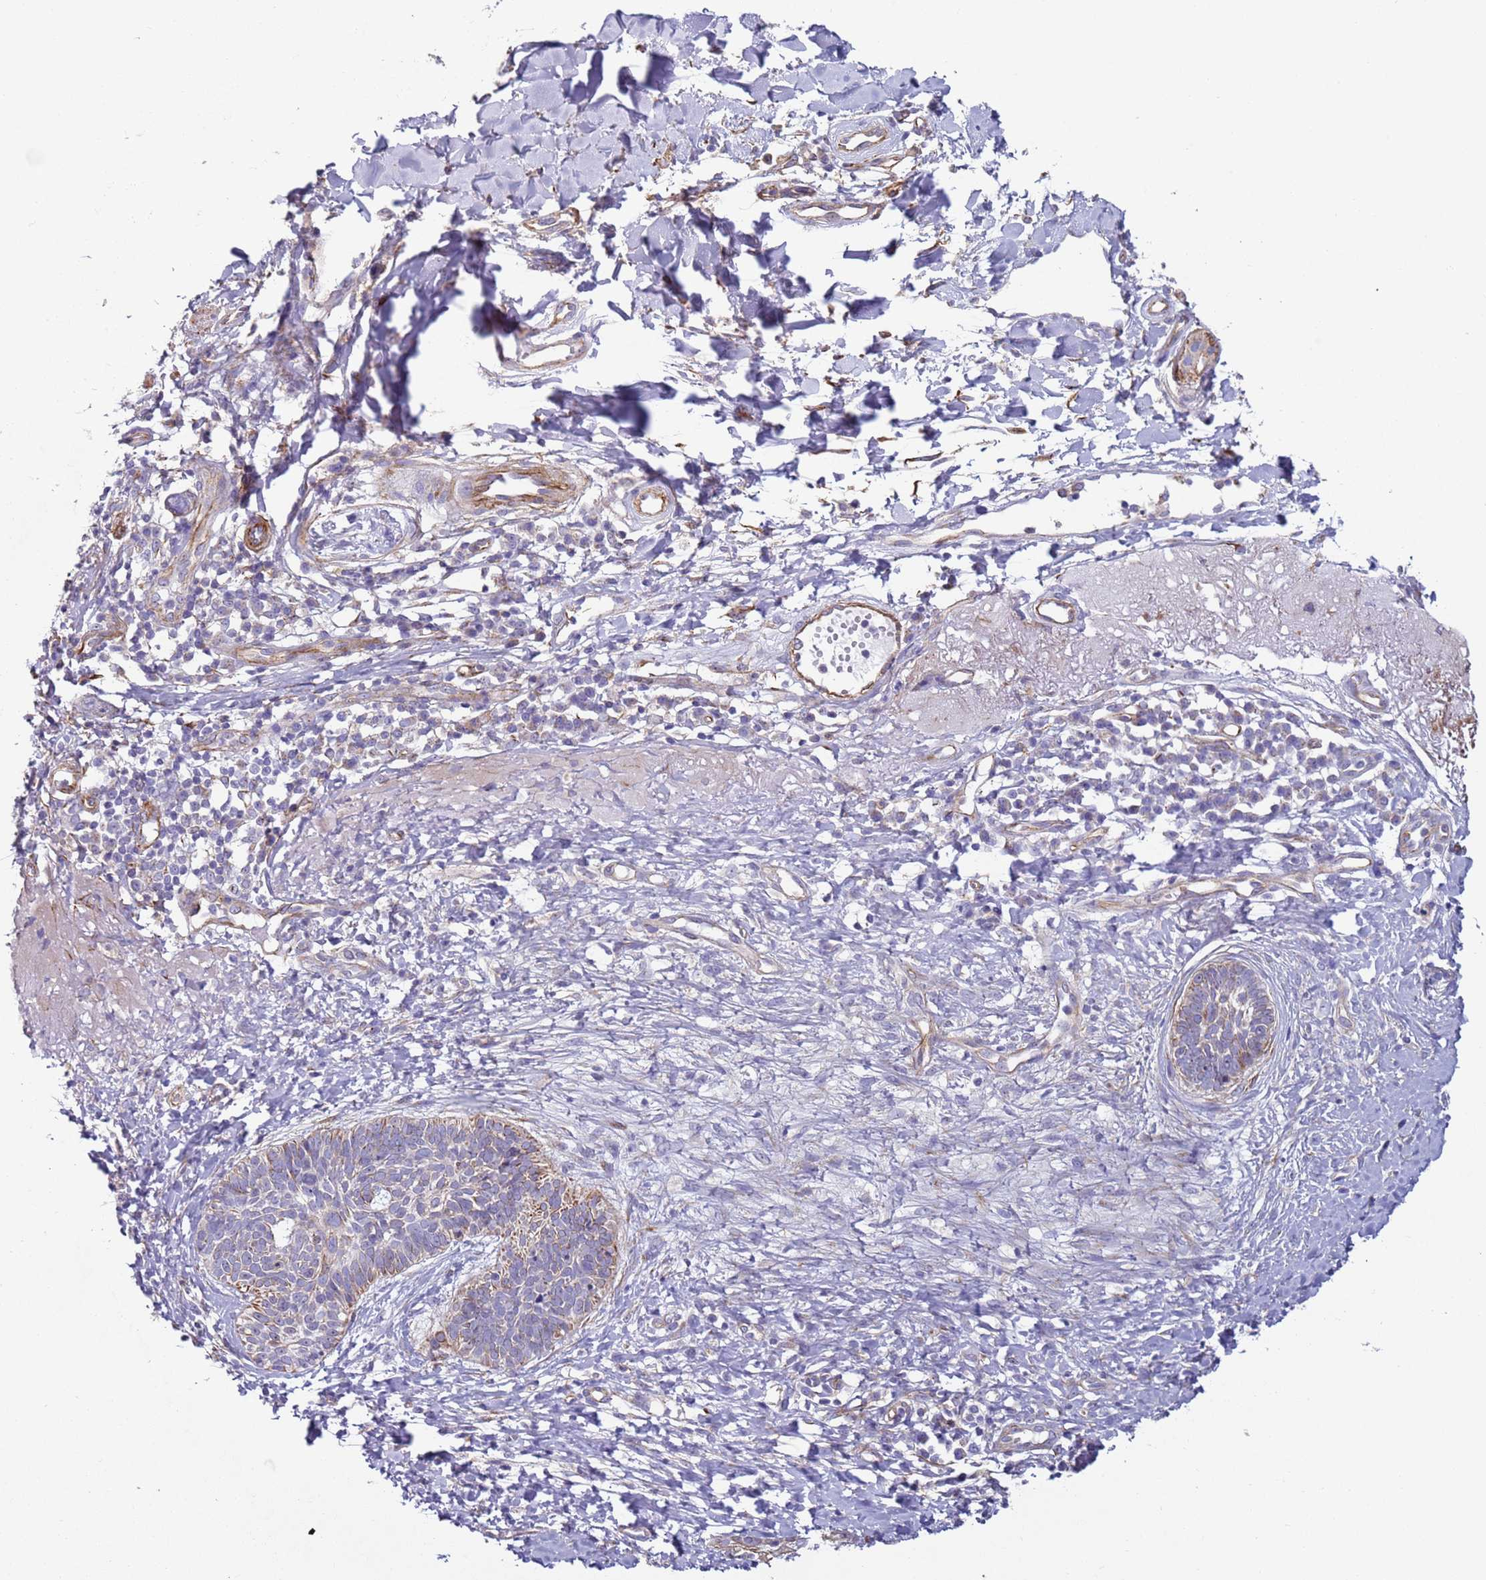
{"staining": {"intensity": "weak", "quantity": "25%-75%", "location": "cytoplasmic/membranous"}, "tissue": "skin cancer", "cell_type": "Tumor cells", "image_type": "cancer", "snomed": [{"axis": "morphology", "description": "Basal cell carcinoma"}, {"axis": "topography", "description": "Skin"}], "caption": "Approximately 25%-75% of tumor cells in skin cancer (basal cell carcinoma) display weak cytoplasmic/membranous protein positivity as visualized by brown immunohistochemical staining.", "gene": "HEATR1", "patient": {"sex": "male", "age": 72}}